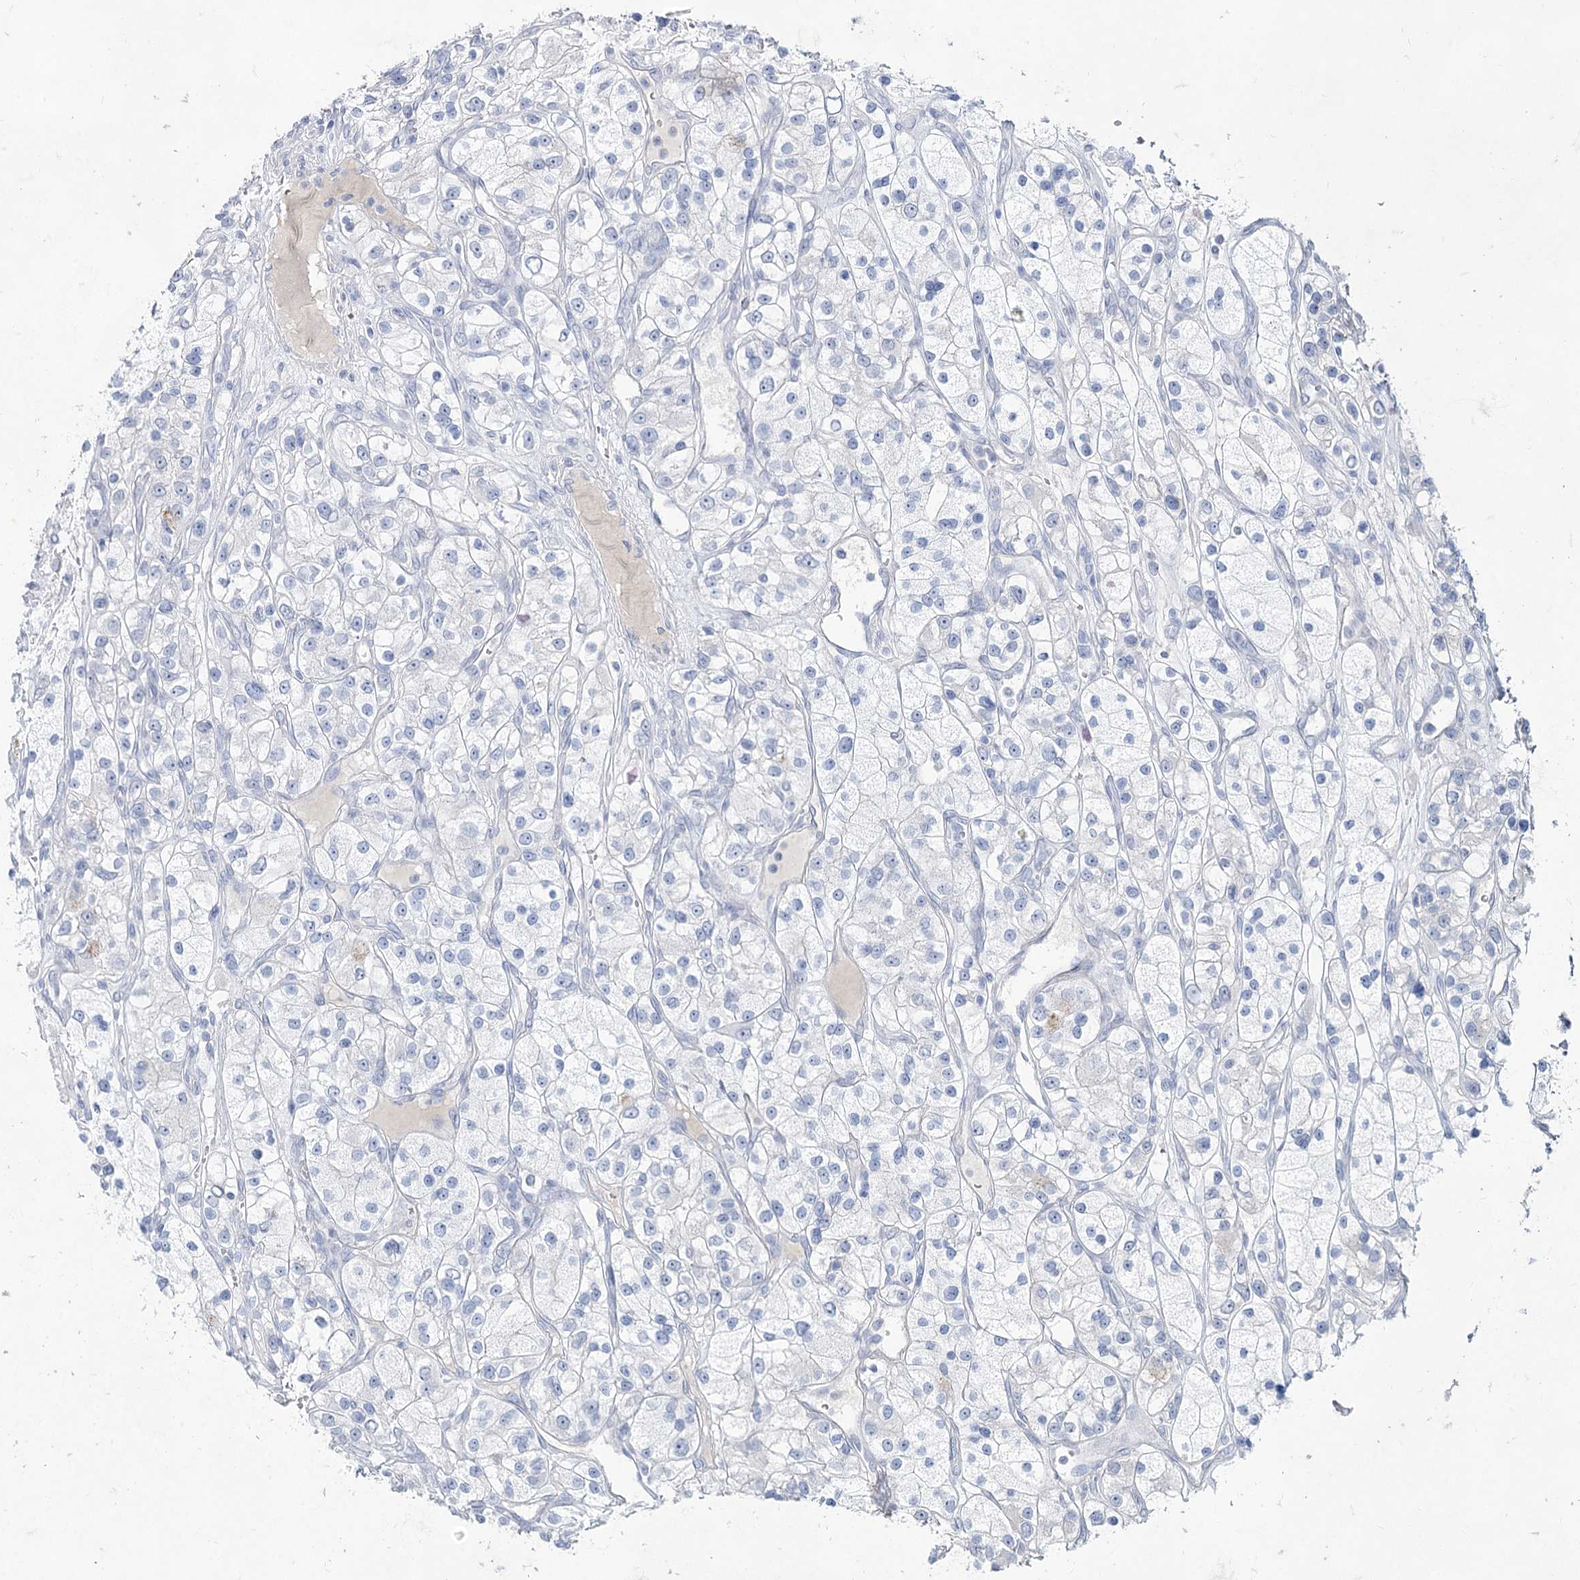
{"staining": {"intensity": "negative", "quantity": "none", "location": "none"}, "tissue": "renal cancer", "cell_type": "Tumor cells", "image_type": "cancer", "snomed": [{"axis": "morphology", "description": "Adenocarcinoma, NOS"}, {"axis": "topography", "description": "Kidney"}], "caption": "This is an immunohistochemistry (IHC) micrograph of renal cancer (adenocarcinoma). There is no expression in tumor cells.", "gene": "ACRV1", "patient": {"sex": "female", "age": 57}}